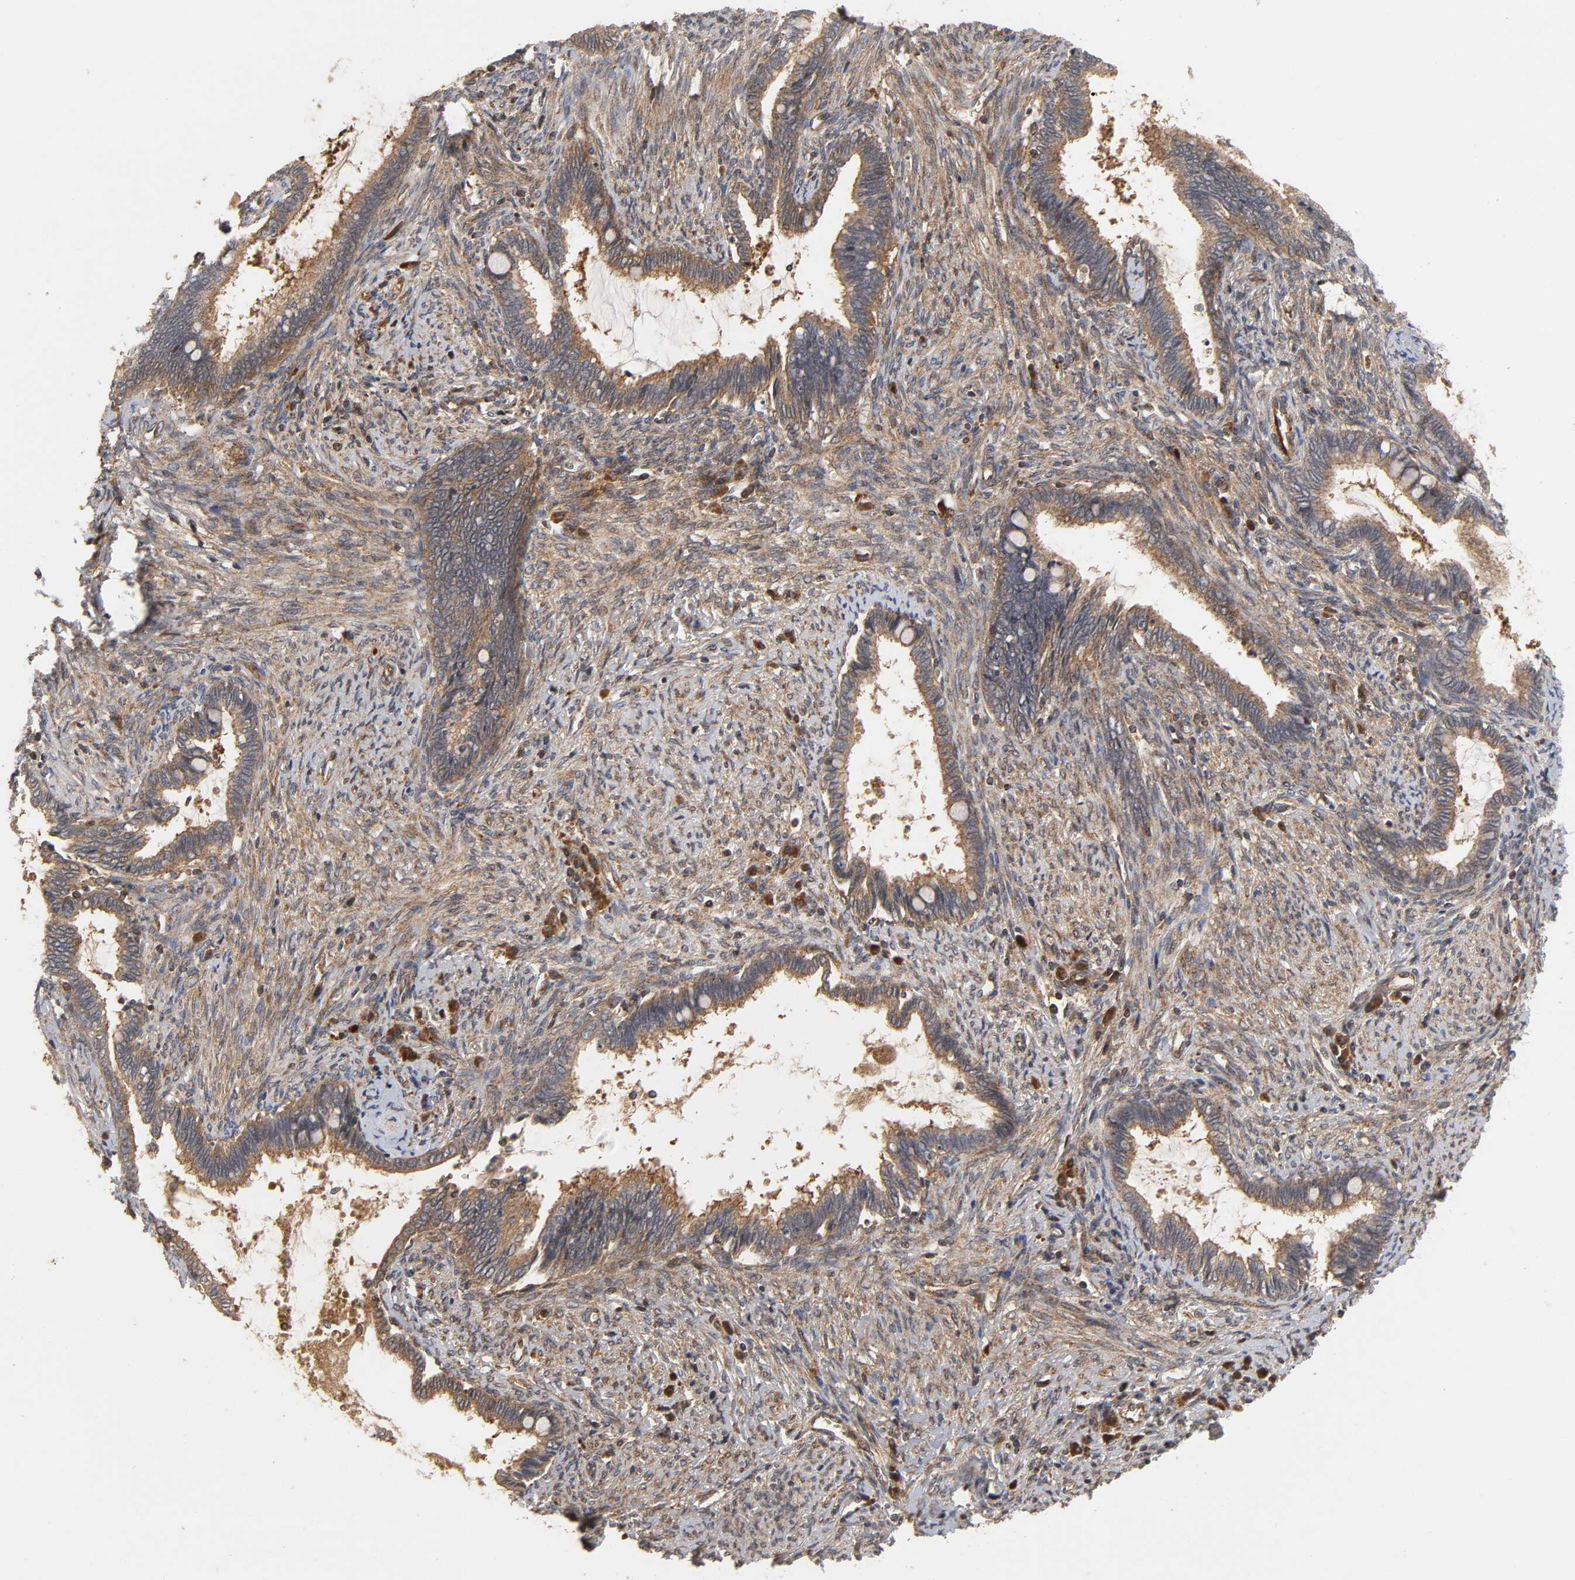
{"staining": {"intensity": "moderate", "quantity": ">75%", "location": "cytoplasmic/membranous"}, "tissue": "cervical cancer", "cell_type": "Tumor cells", "image_type": "cancer", "snomed": [{"axis": "morphology", "description": "Adenocarcinoma, NOS"}, {"axis": "topography", "description": "Cervix"}], "caption": "Protein expression analysis of human adenocarcinoma (cervical) reveals moderate cytoplasmic/membranous positivity in about >75% of tumor cells.", "gene": "IKBKB", "patient": {"sex": "female", "age": 44}}